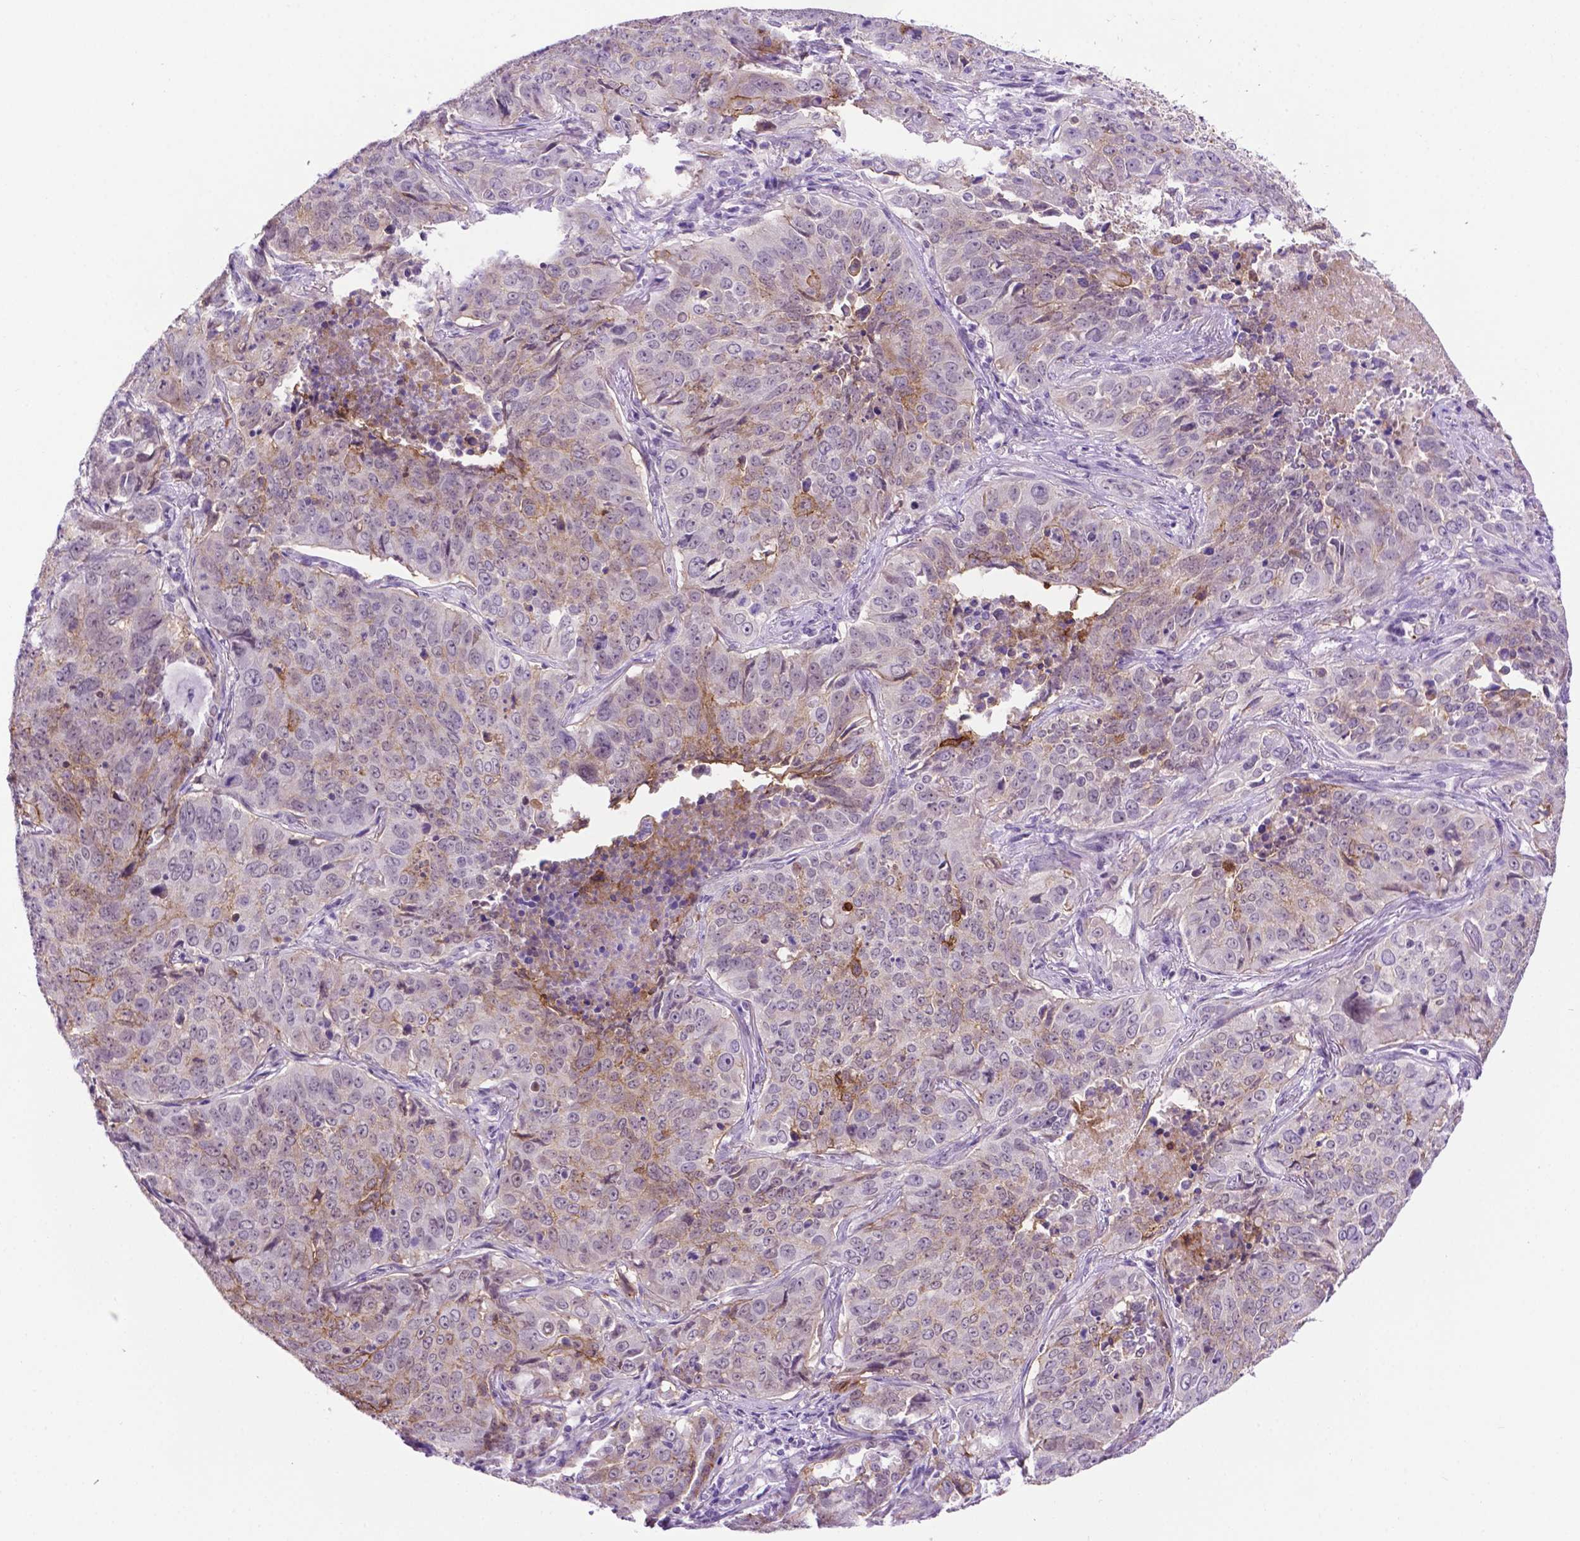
{"staining": {"intensity": "weak", "quantity": "<25%", "location": "cytoplasmic/membranous"}, "tissue": "lung cancer", "cell_type": "Tumor cells", "image_type": "cancer", "snomed": [{"axis": "morphology", "description": "Normal tissue, NOS"}, {"axis": "morphology", "description": "Squamous cell carcinoma, NOS"}, {"axis": "topography", "description": "Bronchus"}, {"axis": "topography", "description": "Lung"}], "caption": "Tumor cells are negative for protein expression in human lung cancer (squamous cell carcinoma).", "gene": "TACSTD2", "patient": {"sex": "male", "age": 64}}